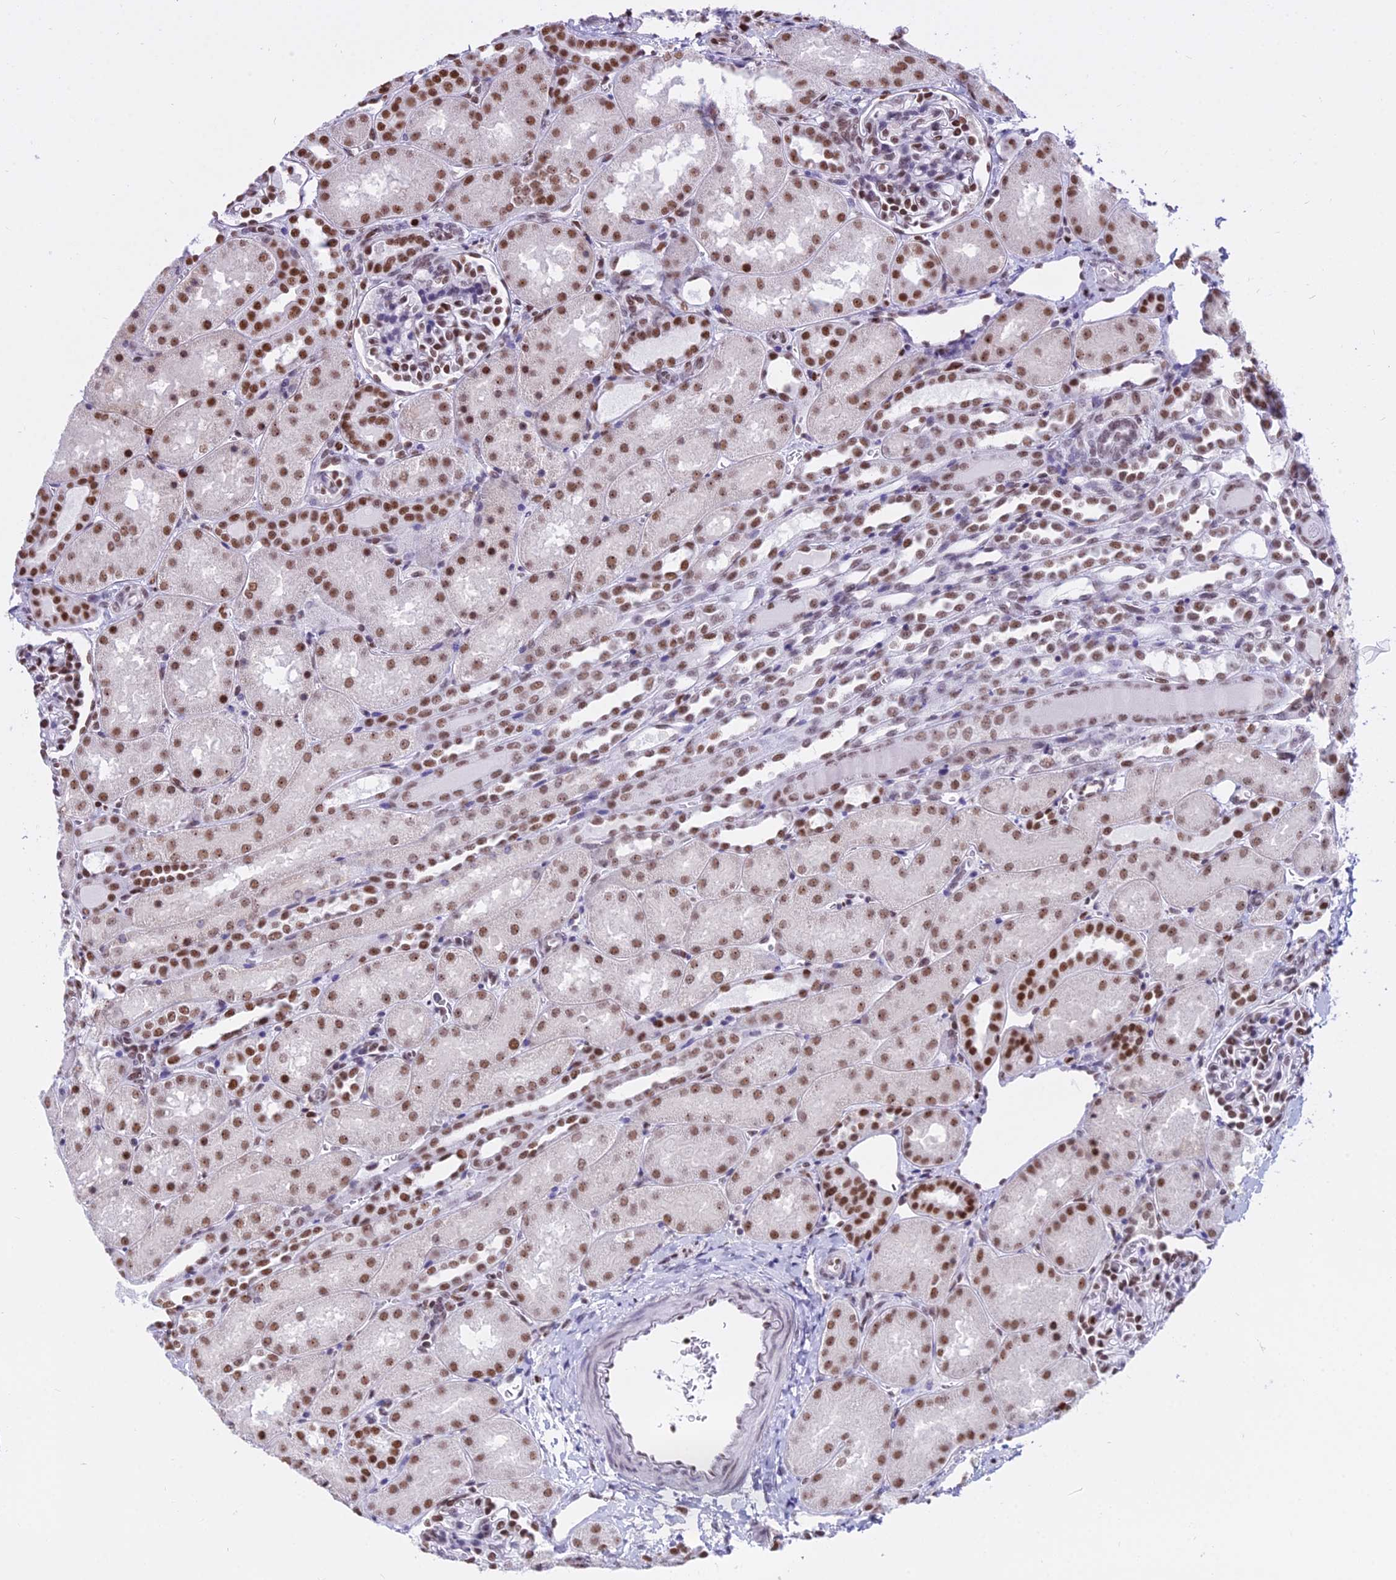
{"staining": {"intensity": "strong", "quantity": "25%-75%", "location": "nuclear"}, "tissue": "kidney", "cell_type": "Cells in glomeruli", "image_type": "normal", "snomed": [{"axis": "morphology", "description": "Normal tissue, NOS"}, {"axis": "topography", "description": "Kidney"}], "caption": "Immunohistochemical staining of unremarkable human kidney reveals high levels of strong nuclear positivity in approximately 25%-75% of cells in glomeruli. The staining was performed using DAB to visualize the protein expression in brown, while the nuclei were stained in blue with hematoxylin (Magnification: 20x).", "gene": "PARP1", "patient": {"sex": "male", "age": 1}}